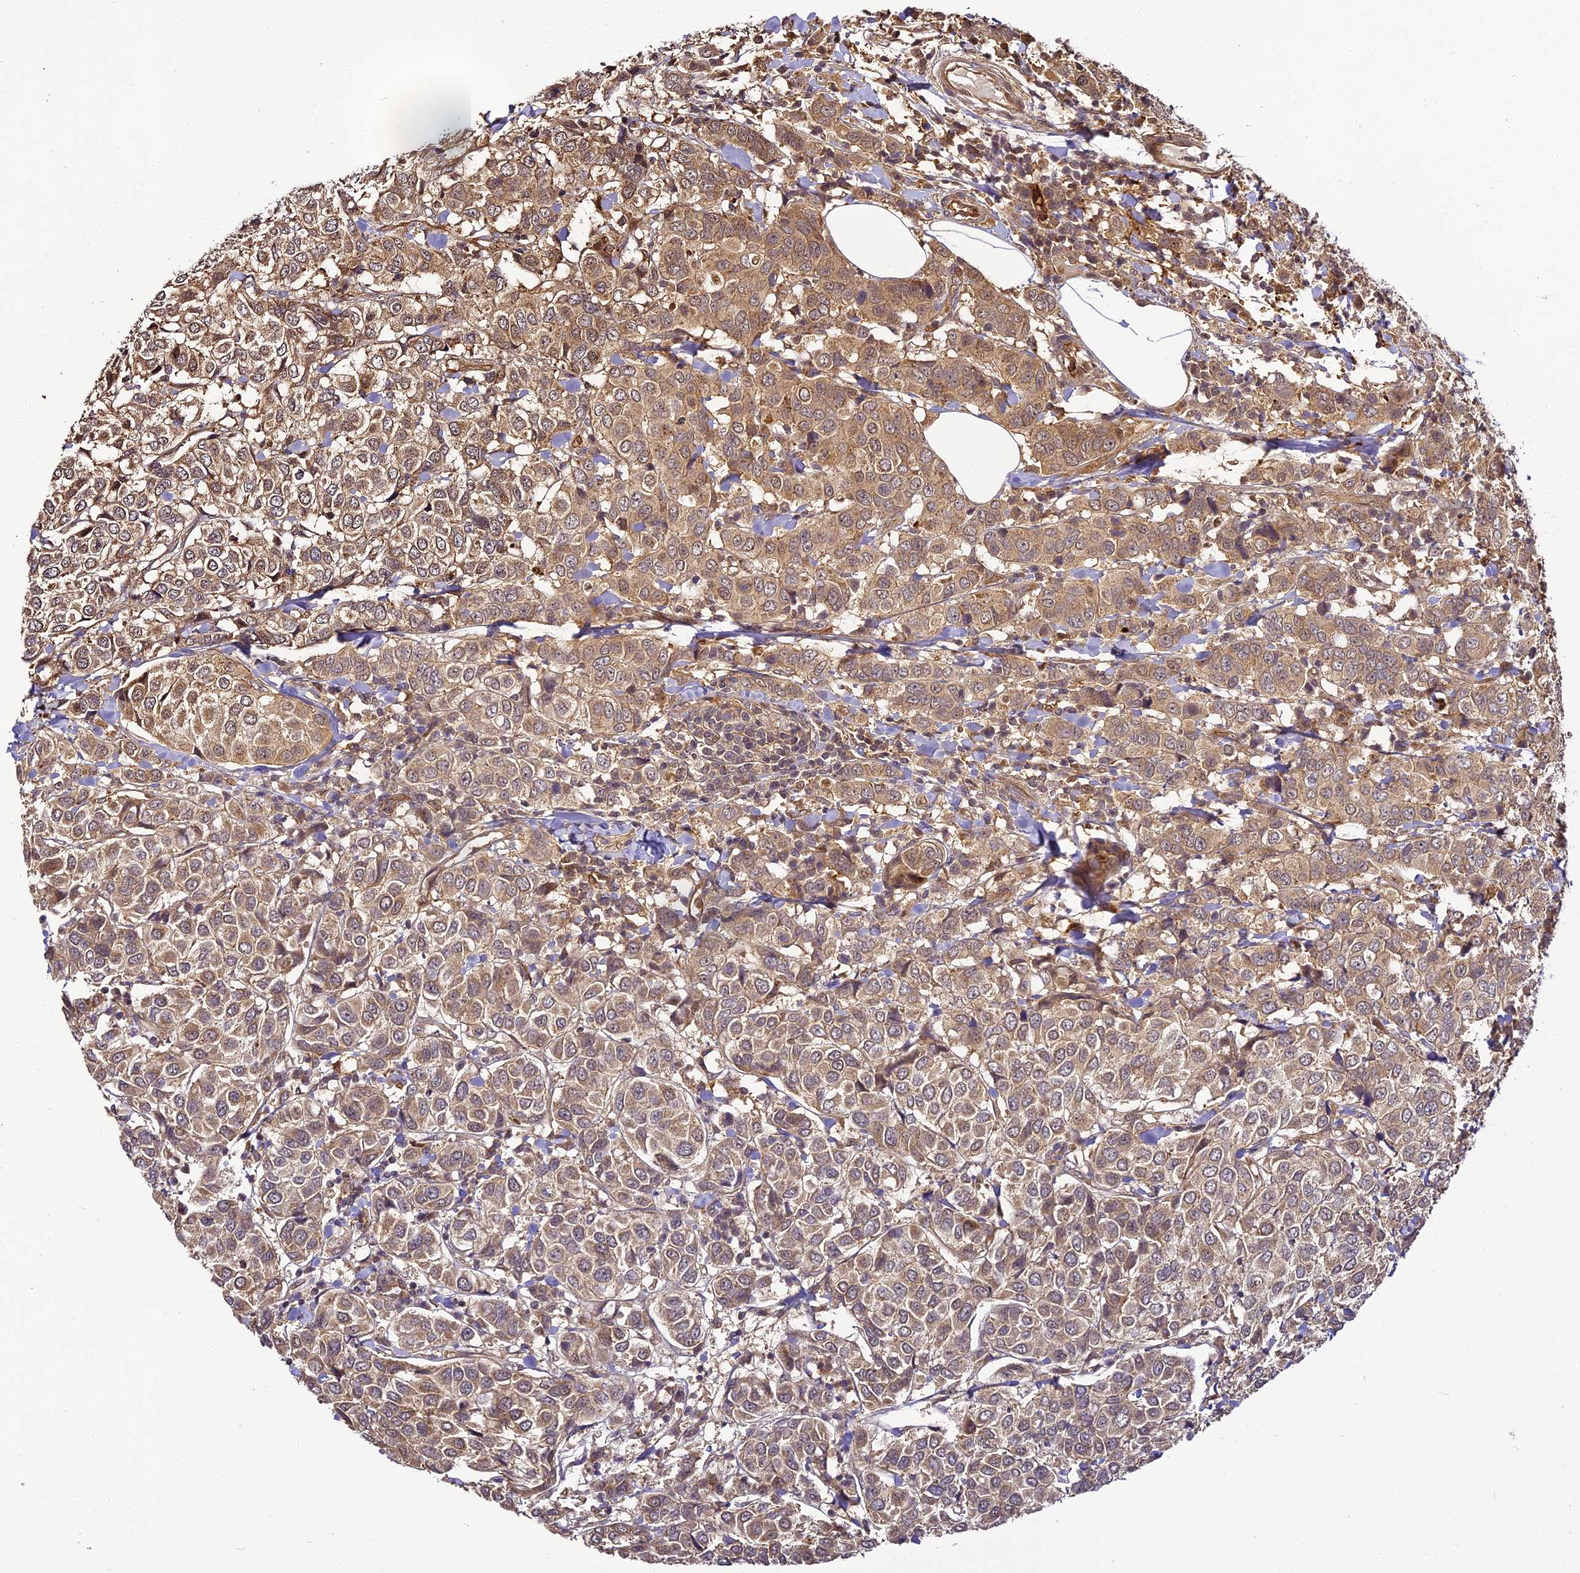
{"staining": {"intensity": "moderate", "quantity": "25%-75%", "location": "cytoplasmic/membranous"}, "tissue": "breast cancer", "cell_type": "Tumor cells", "image_type": "cancer", "snomed": [{"axis": "morphology", "description": "Duct carcinoma"}, {"axis": "topography", "description": "Breast"}], "caption": "Intraductal carcinoma (breast) stained for a protein displays moderate cytoplasmic/membranous positivity in tumor cells.", "gene": "BCDIN3D", "patient": {"sex": "female", "age": 55}}